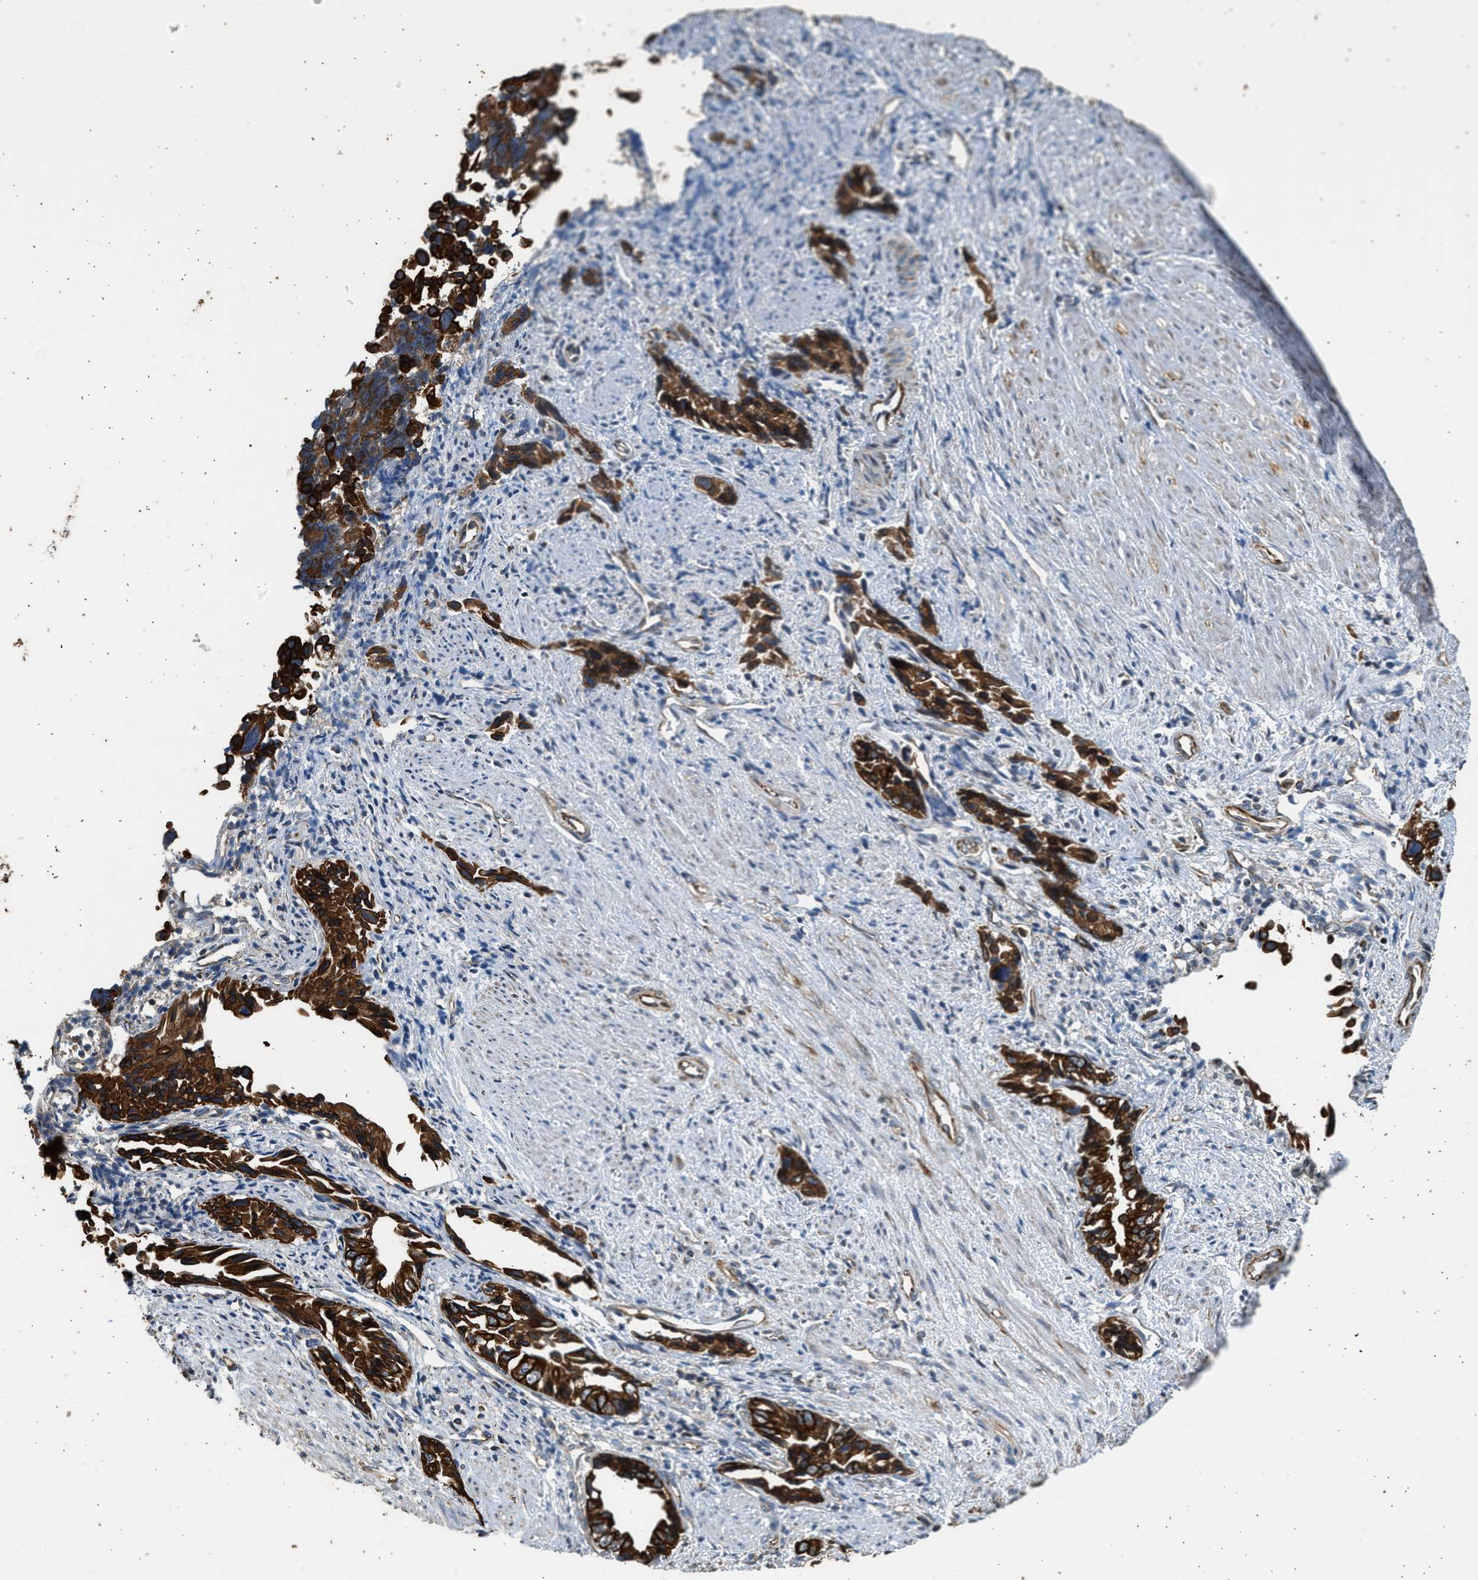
{"staining": {"intensity": "strong", "quantity": ">75%", "location": "cytoplasmic/membranous"}, "tissue": "liver cancer", "cell_type": "Tumor cells", "image_type": "cancer", "snomed": [{"axis": "morphology", "description": "Cholangiocarcinoma"}, {"axis": "topography", "description": "Liver"}], "caption": "About >75% of tumor cells in cholangiocarcinoma (liver) exhibit strong cytoplasmic/membranous protein positivity as visualized by brown immunohistochemical staining.", "gene": "PCLO", "patient": {"sex": "female", "age": 79}}